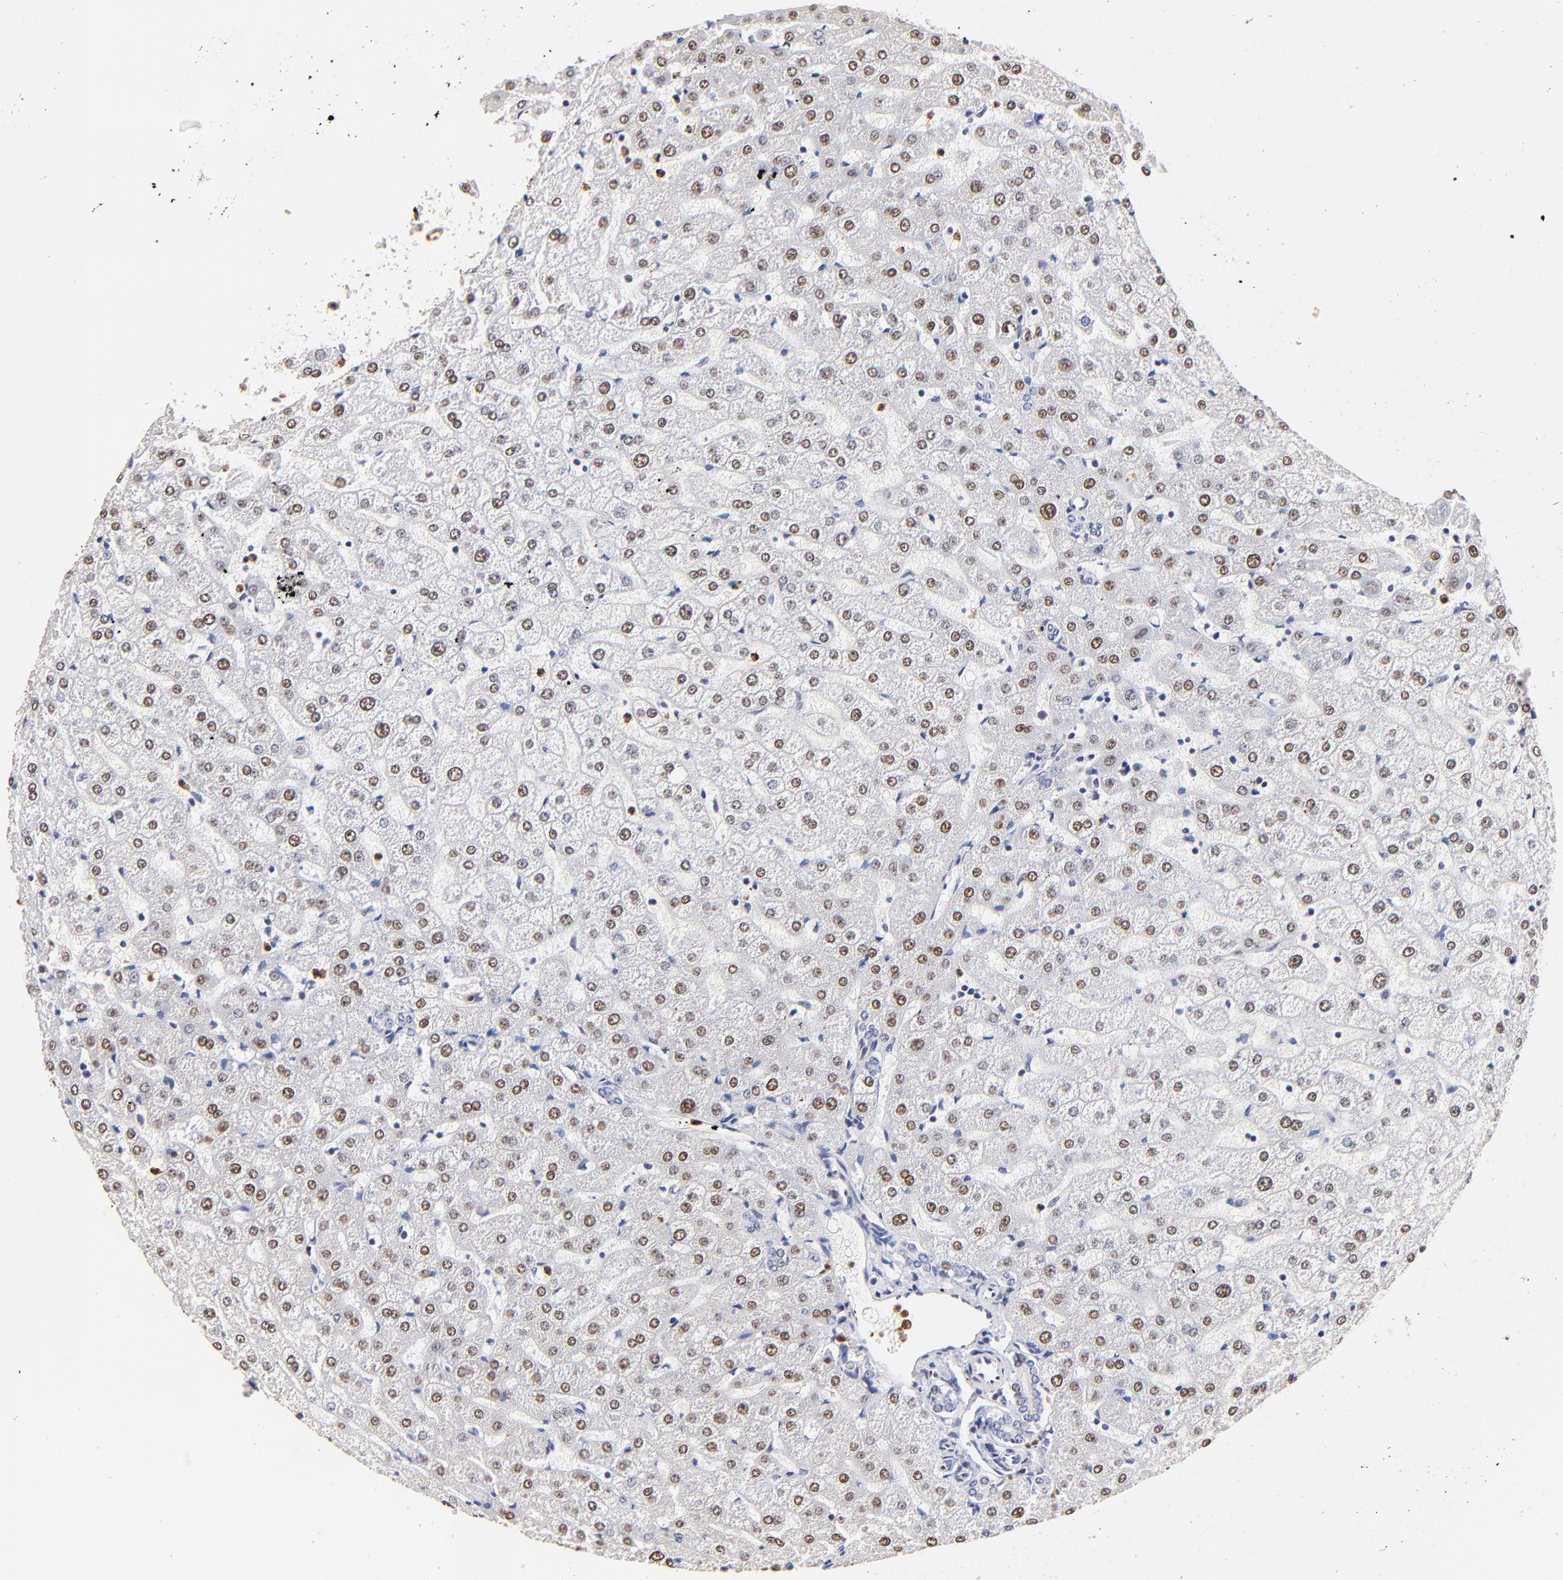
{"staining": {"intensity": "weak", "quantity": ">75%", "location": "cytoplasmic/membranous"}, "tissue": "liver", "cell_type": "Cholangiocytes", "image_type": "normal", "snomed": [{"axis": "morphology", "description": "Normal tissue, NOS"}, {"axis": "morphology", "description": "Fibrosis, NOS"}, {"axis": "topography", "description": "Liver"}], "caption": "Cholangiocytes show low levels of weak cytoplasmic/membranous expression in approximately >75% of cells in unremarkable liver. The protein is stained brown, and the nuclei are stained in blue (DAB (3,3'-diaminobenzidine) IHC with brightfield microscopy, high magnification).", "gene": "BBOF1", "patient": {"sex": "female", "age": 29}}